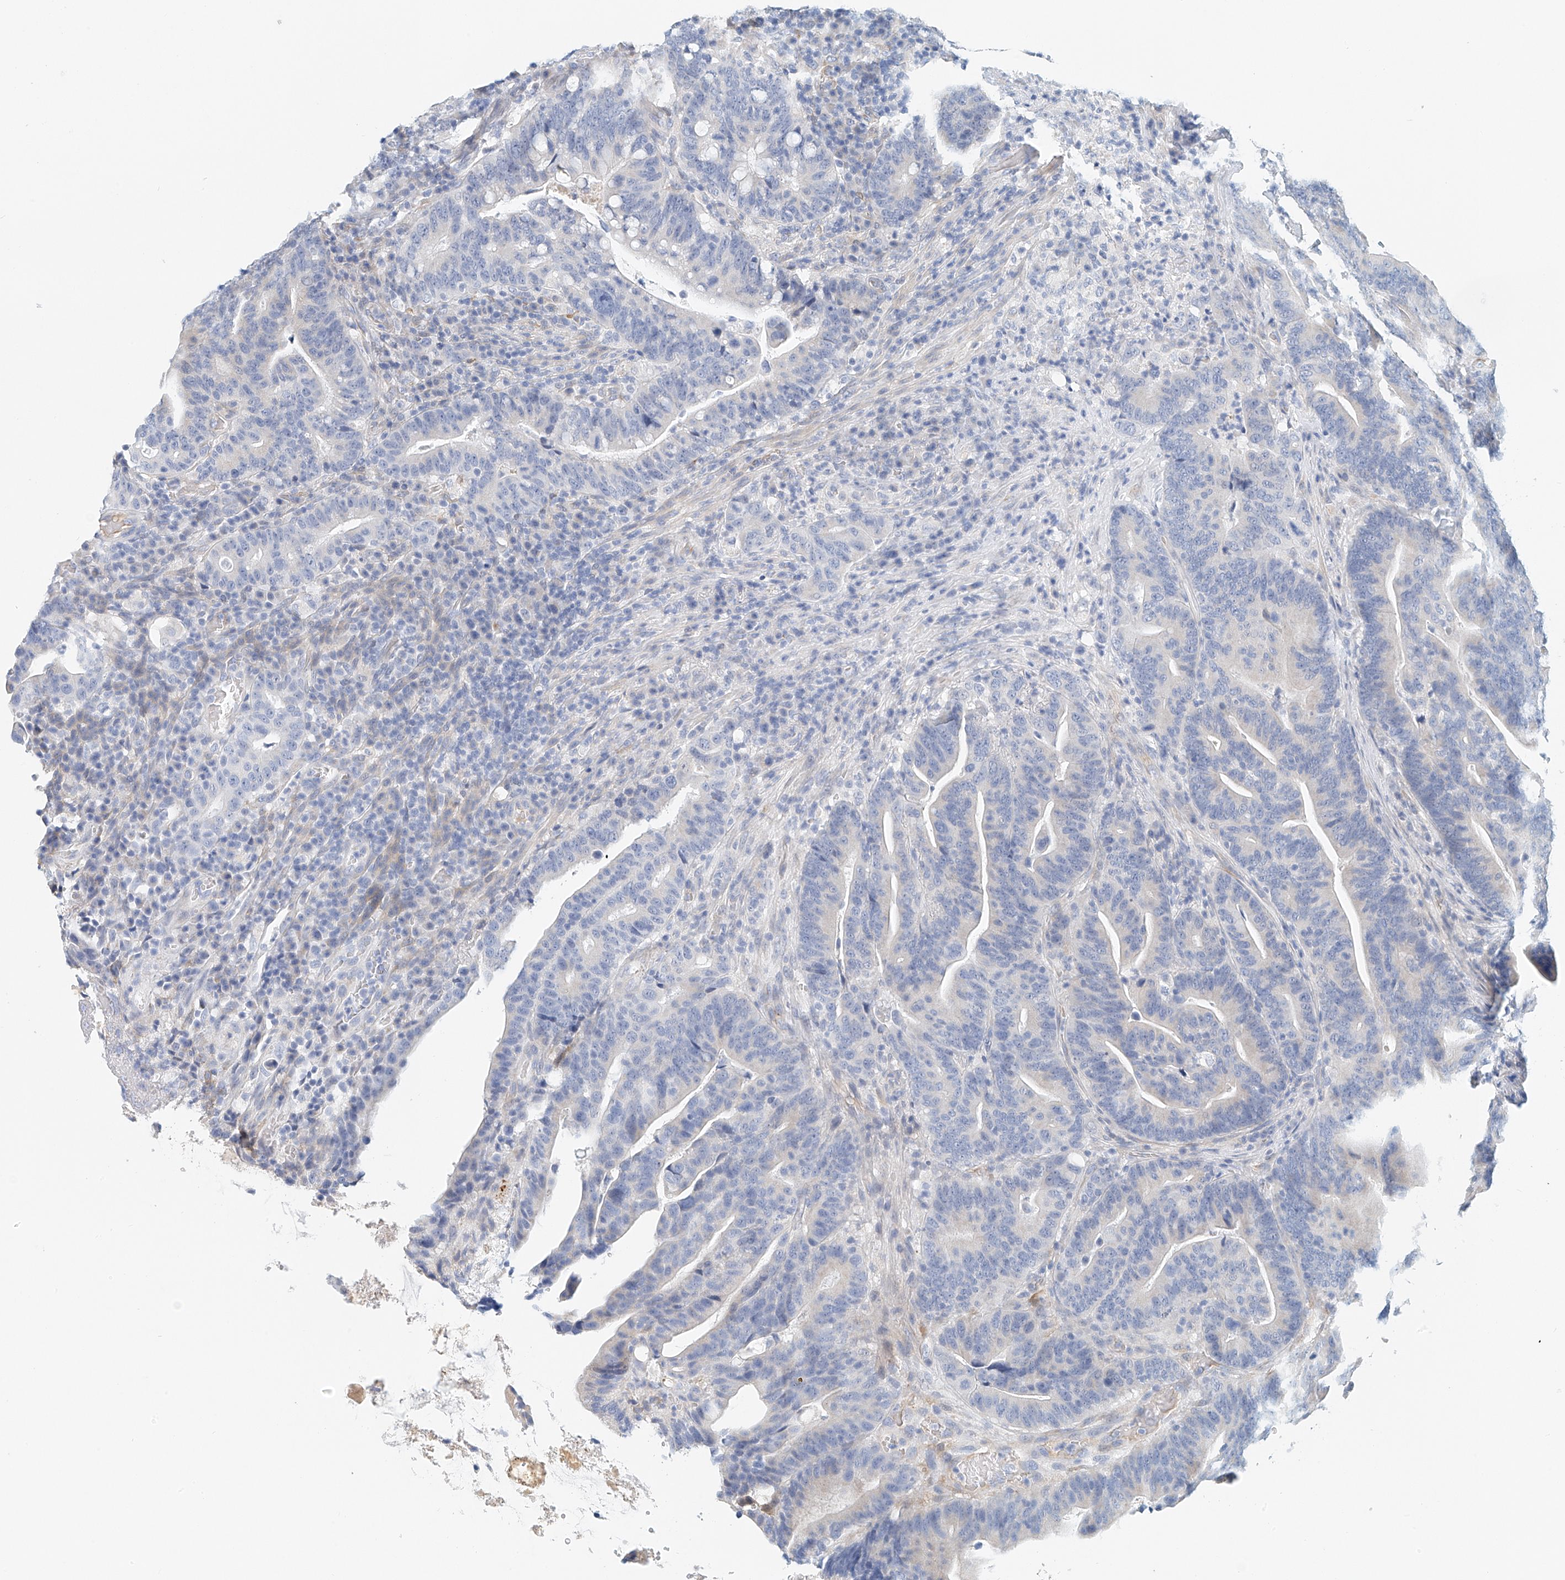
{"staining": {"intensity": "negative", "quantity": "none", "location": "none"}, "tissue": "colorectal cancer", "cell_type": "Tumor cells", "image_type": "cancer", "snomed": [{"axis": "morphology", "description": "Adenocarcinoma, NOS"}, {"axis": "topography", "description": "Colon"}], "caption": "Tumor cells show no significant expression in colorectal cancer.", "gene": "ARHGAP28", "patient": {"sex": "female", "age": 66}}